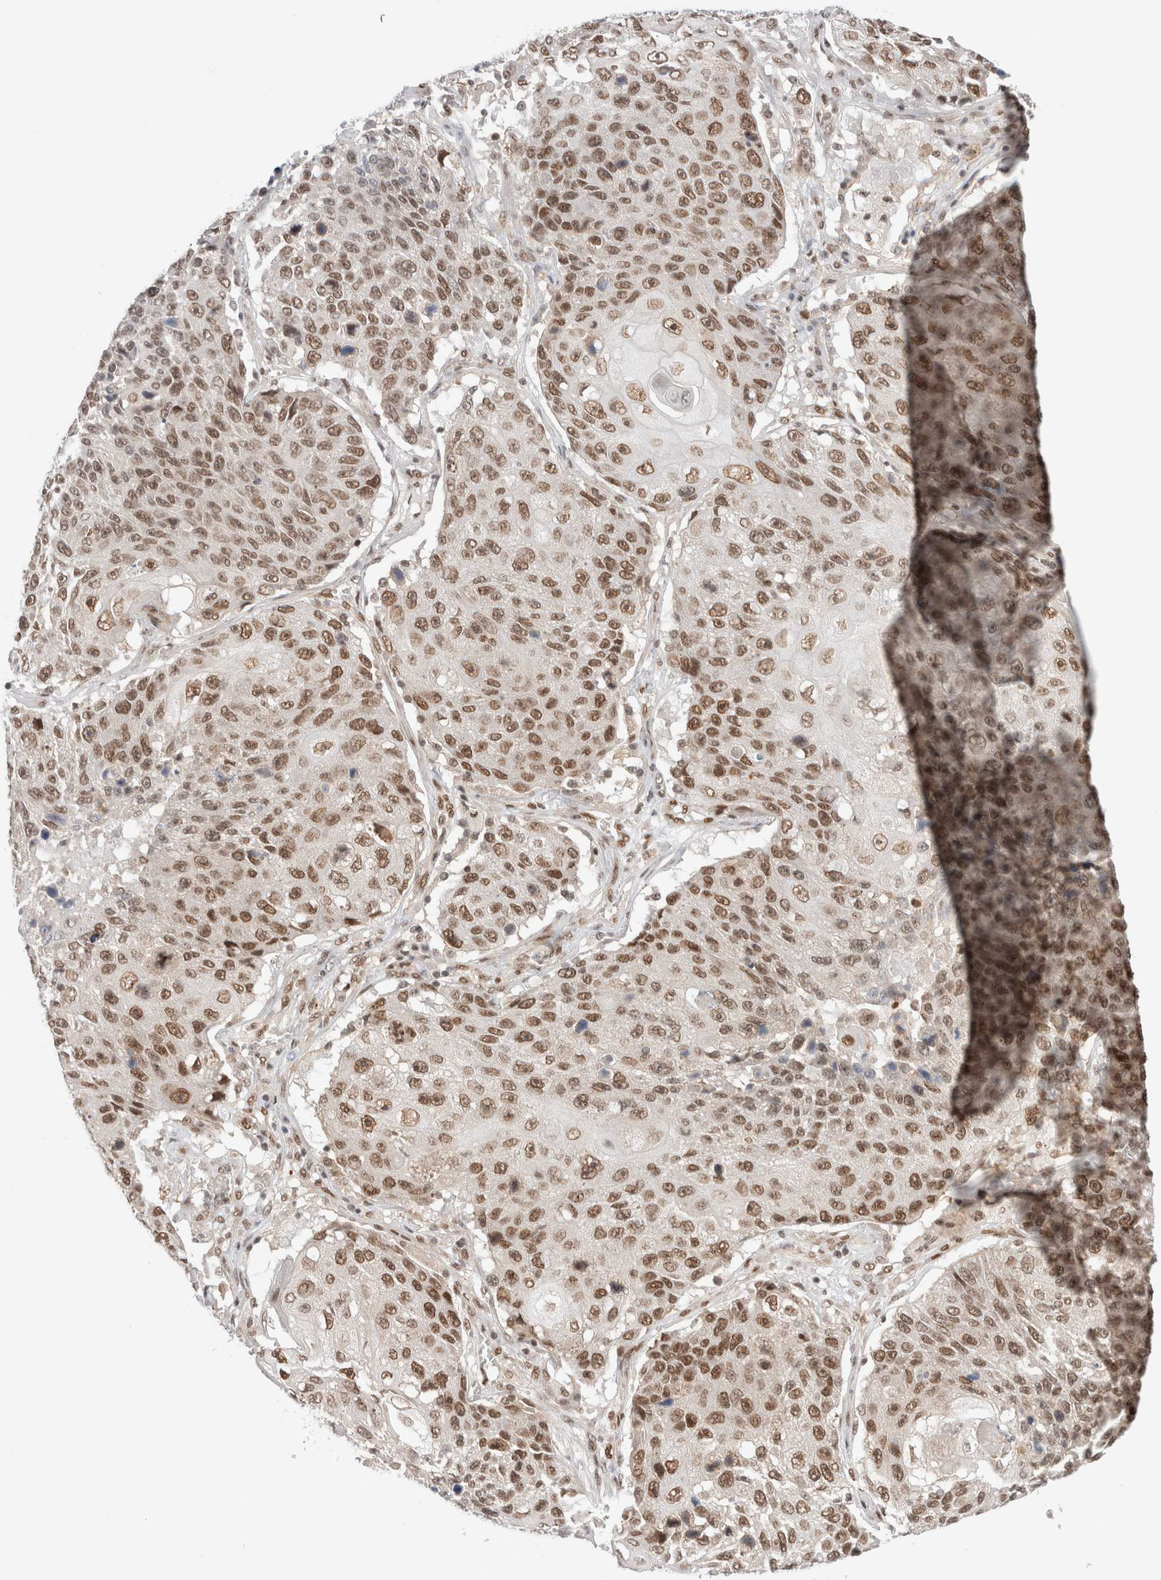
{"staining": {"intensity": "moderate", "quantity": ">75%", "location": "nuclear"}, "tissue": "lung cancer", "cell_type": "Tumor cells", "image_type": "cancer", "snomed": [{"axis": "morphology", "description": "Squamous cell carcinoma, NOS"}, {"axis": "topography", "description": "Lung"}], "caption": "A micrograph showing moderate nuclear expression in about >75% of tumor cells in lung cancer (squamous cell carcinoma), as visualized by brown immunohistochemical staining.", "gene": "GATAD2A", "patient": {"sex": "male", "age": 61}}